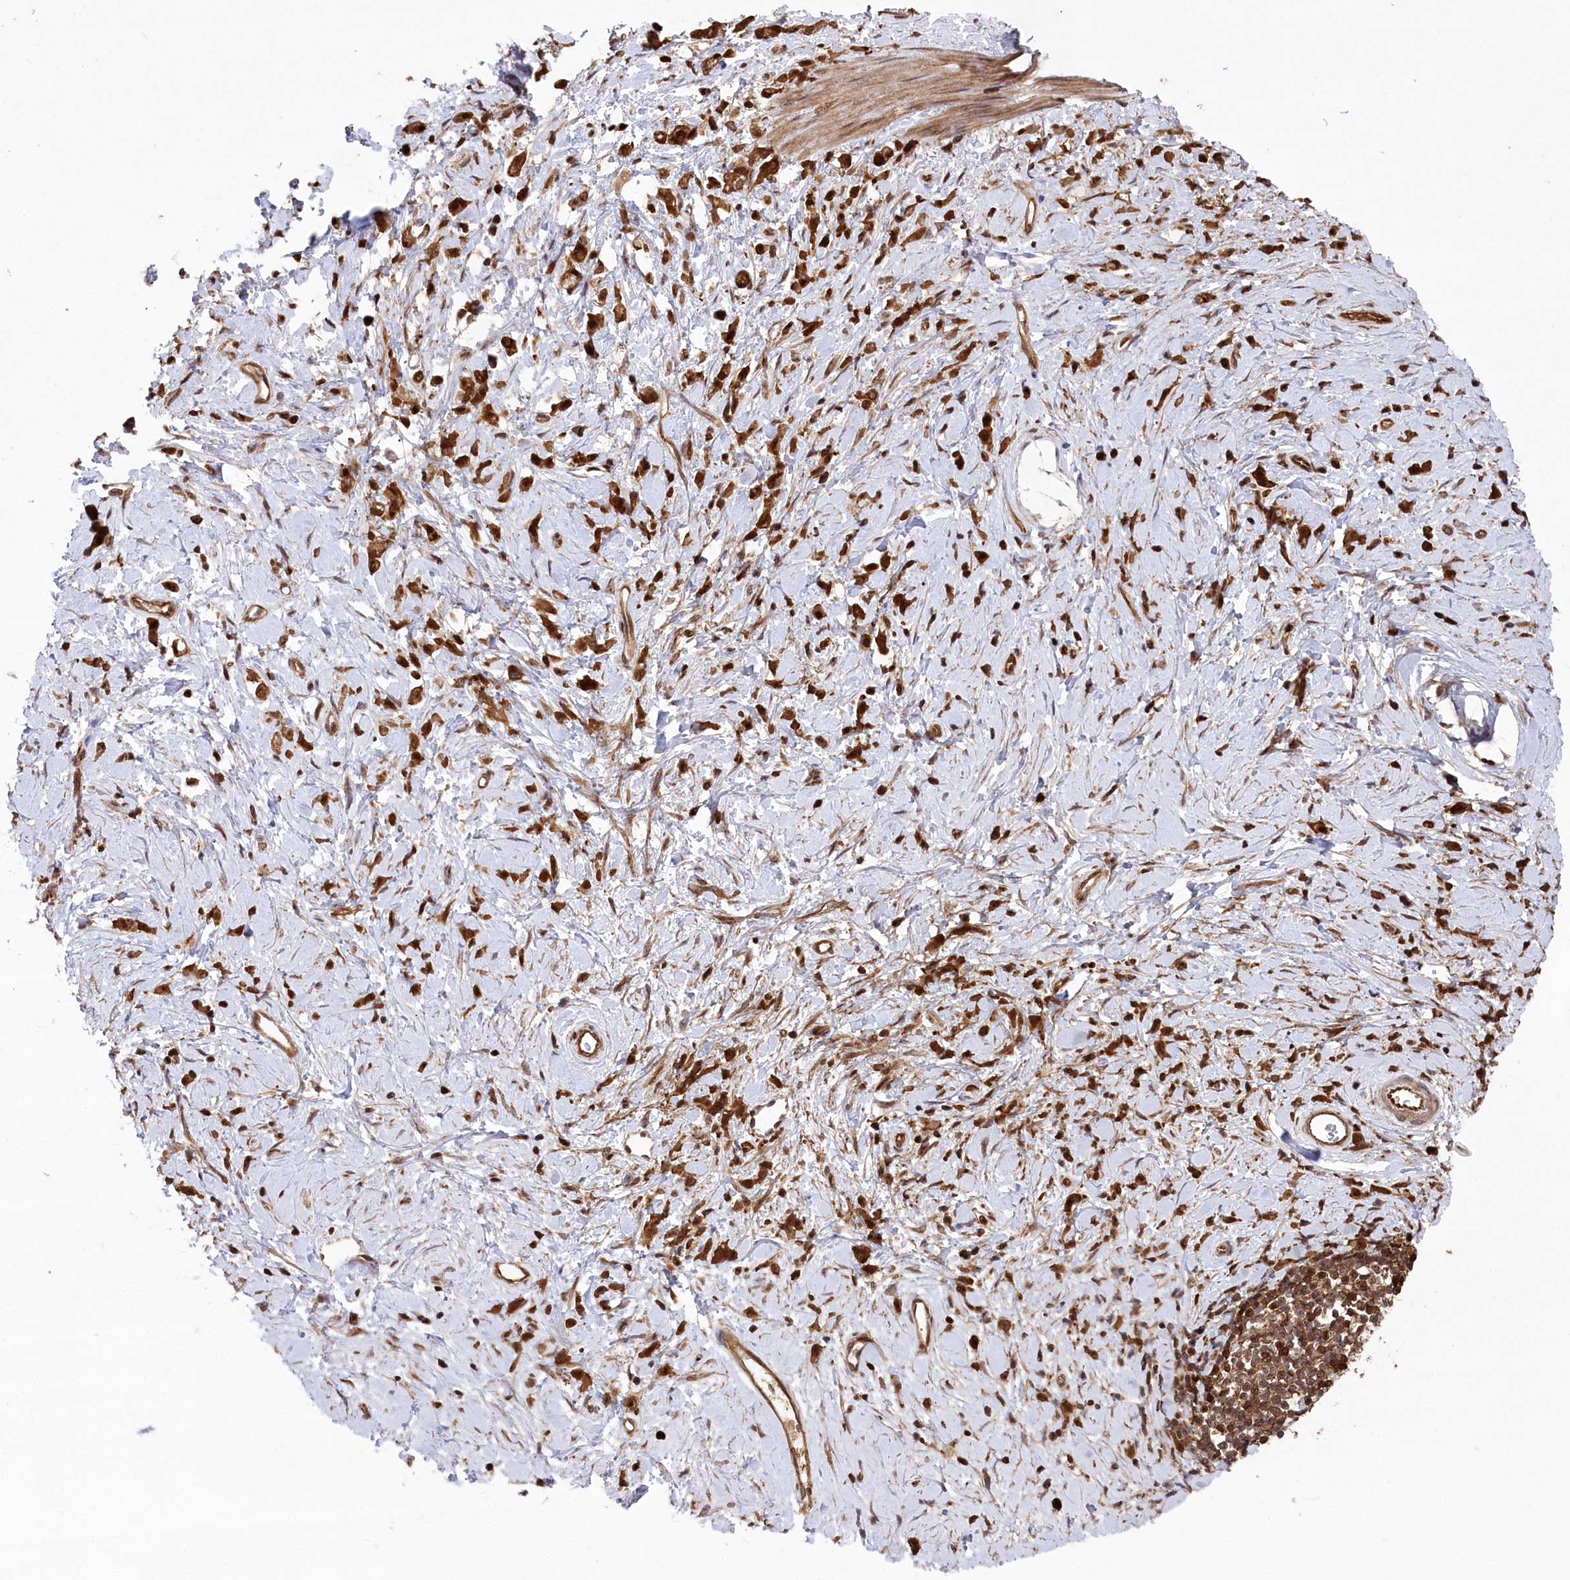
{"staining": {"intensity": "strong", "quantity": ">75%", "location": "cytoplasmic/membranous,nuclear"}, "tissue": "stomach cancer", "cell_type": "Tumor cells", "image_type": "cancer", "snomed": [{"axis": "morphology", "description": "Adenocarcinoma, NOS"}, {"axis": "topography", "description": "Stomach"}], "caption": "Immunohistochemical staining of human stomach adenocarcinoma displays strong cytoplasmic/membranous and nuclear protein positivity in about >75% of tumor cells.", "gene": "LSG1", "patient": {"sex": "female", "age": 60}}